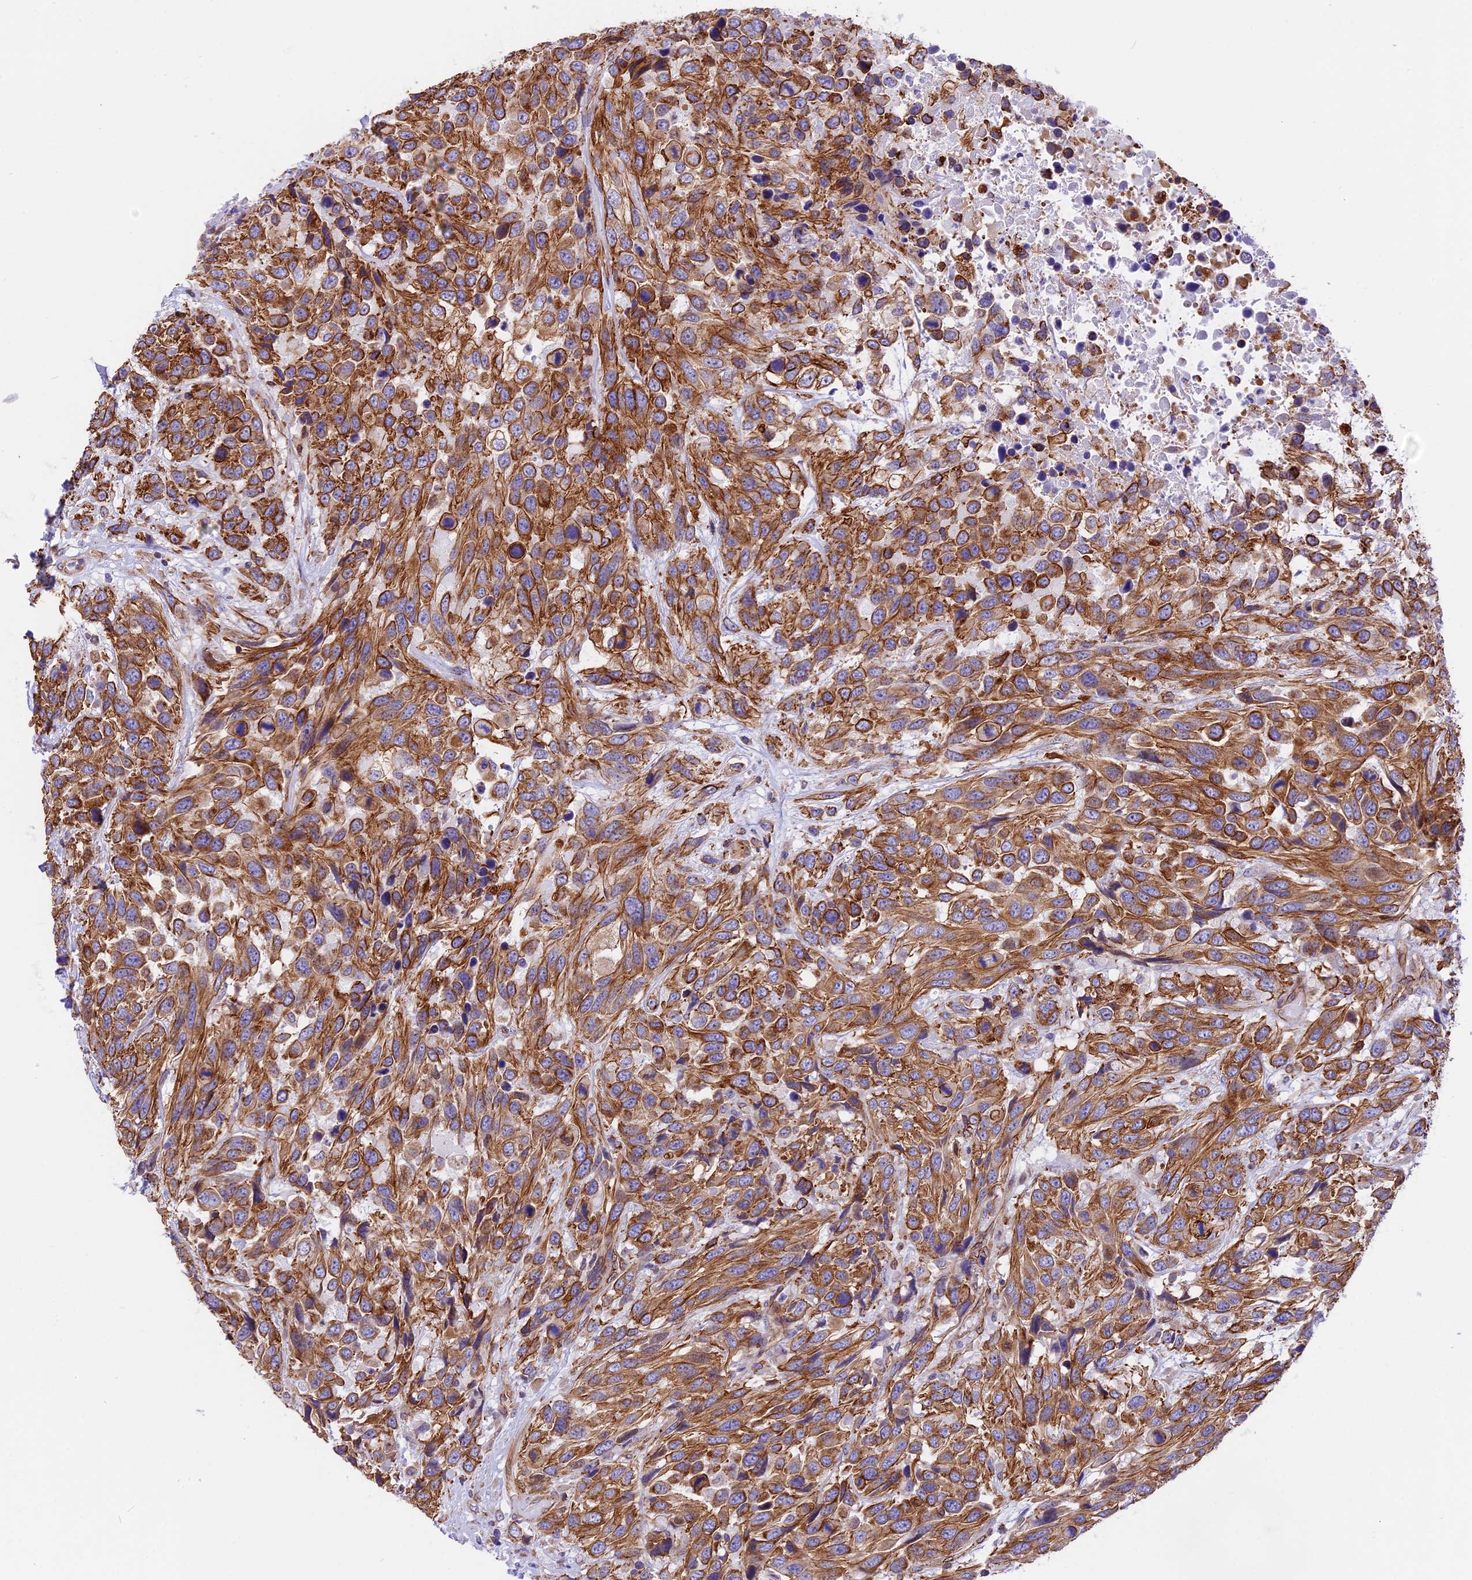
{"staining": {"intensity": "moderate", "quantity": ">75%", "location": "cytoplasmic/membranous"}, "tissue": "urothelial cancer", "cell_type": "Tumor cells", "image_type": "cancer", "snomed": [{"axis": "morphology", "description": "Urothelial carcinoma, High grade"}, {"axis": "topography", "description": "Urinary bladder"}], "caption": "An immunohistochemistry micrograph of tumor tissue is shown. Protein staining in brown highlights moderate cytoplasmic/membranous positivity in urothelial cancer within tumor cells.", "gene": "R3HDM4", "patient": {"sex": "female", "age": 70}}